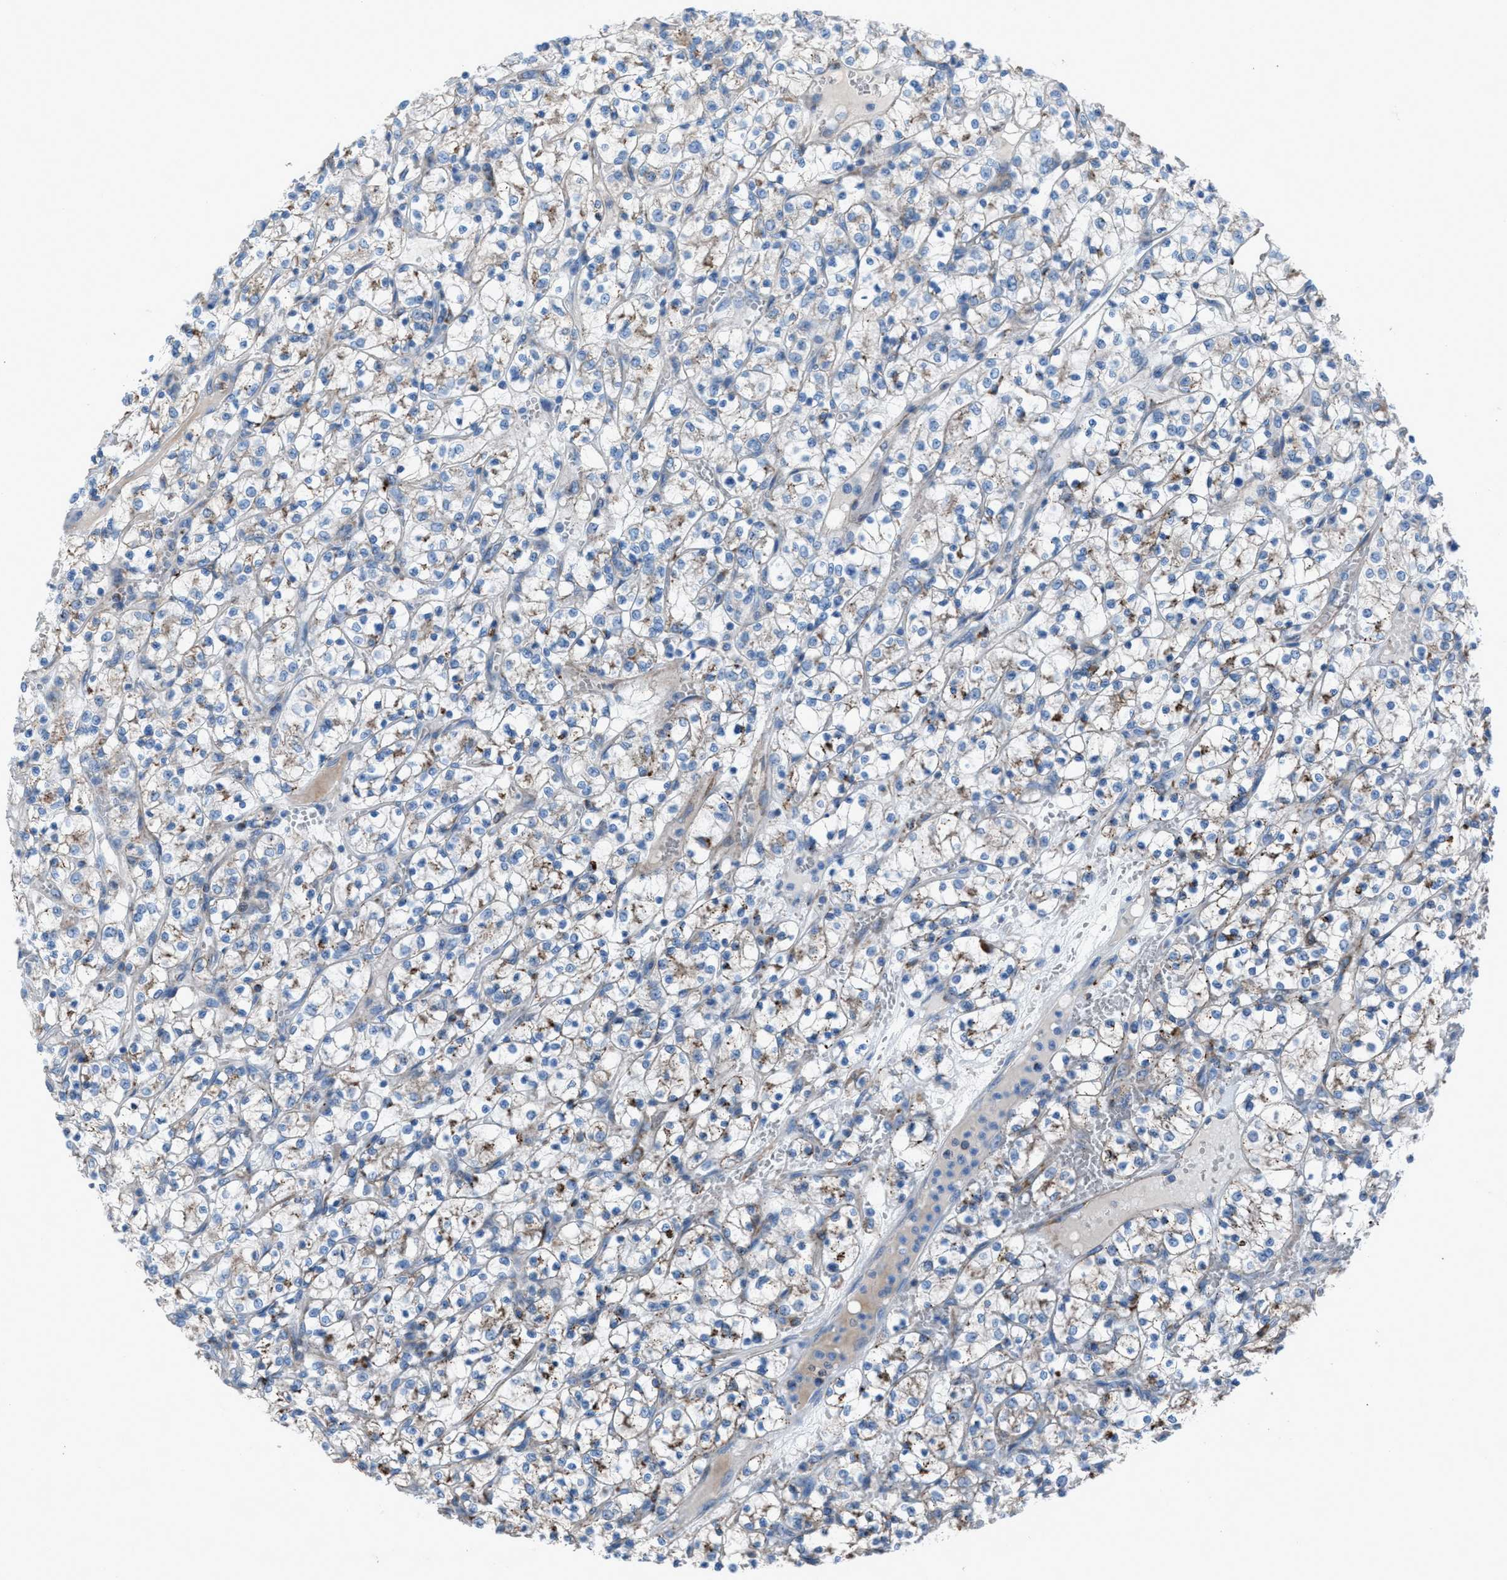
{"staining": {"intensity": "weak", "quantity": "25%-75%", "location": "cytoplasmic/membranous"}, "tissue": "renal cancer", "cell_type": "Tumor cells", "image_type": "cancer", "snomed": [{"axis": "morphology", "description": "Adenocarcinoma, NOS"}, {"axis": "topography", "description": "Kidney"}], "caption": "The image shows immunohistochemical staining of adenocarcinoma (renal). There is weak cytoplasmic/membranous expression is appreciated in approximately 25%-75% of tumor cells.", "gene": "CD1B", "patient": {"sex": "female", "age": 69}}